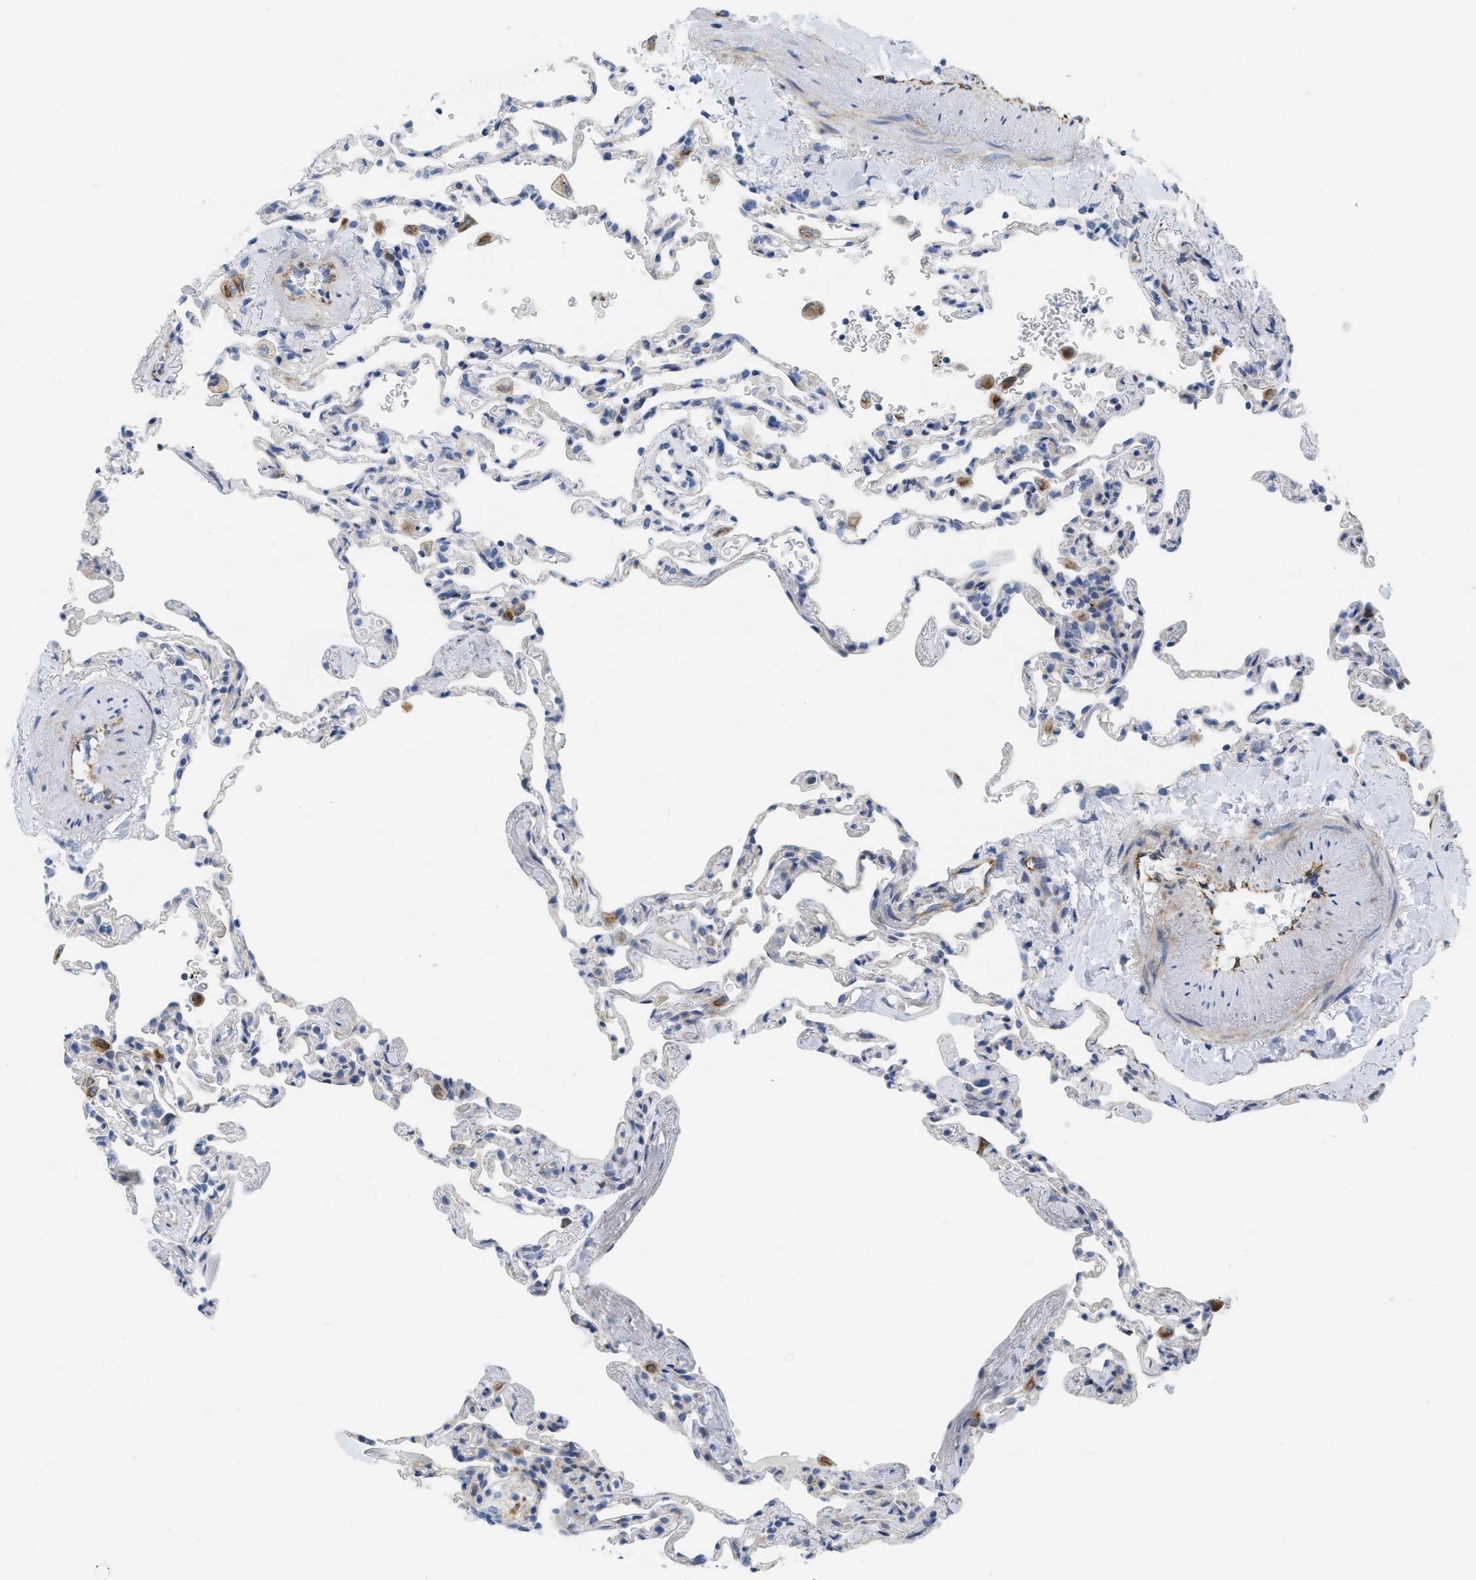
{"staining": {"intensity": "negative", "quantity": "none", "location": "none"}, "tissue": "lung", "cell_type": "Alveolar cells", "image_type": "normal", "snomed": [{"axis": "morphology", "description": "Normal tissue, NOS"}, {"axis": "topography", "description": "Lung"}], "caption": "Immunohistochemistry (IHC) of normal lung exhibits no positivity in alveolar cells.", "gene": "SLC12A1", "patient": {"sex": "male", "age": 59}}